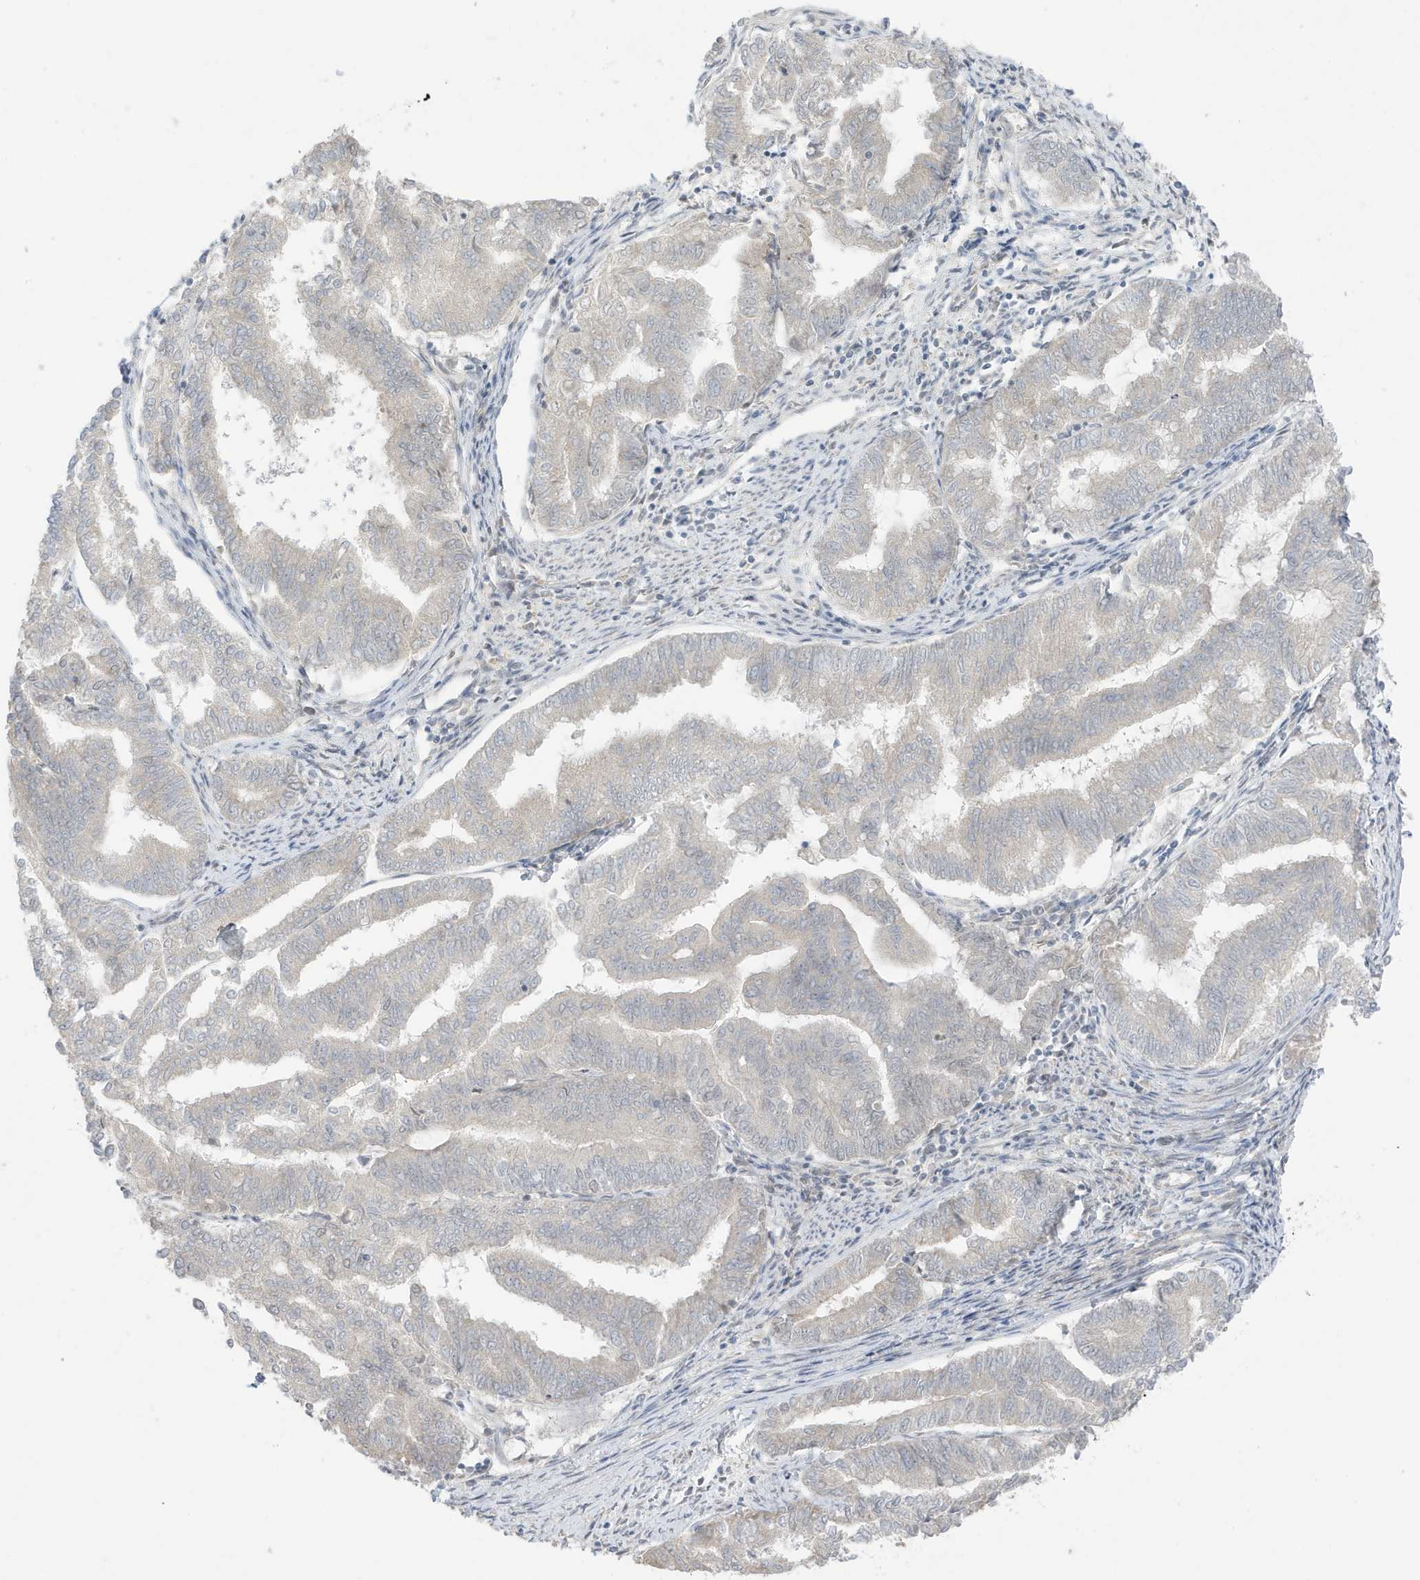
{"staining": {"intensity": "negative", "quantity": "none", "location": "none"}, "tissue": "endometrial cancer", "cell_type": "Tumor cells", "image_type": "cancer", "snomed": [{"axis": "morphology", "description": "Adenocarcinoma, NOS"}, {"axis": "topography", "description": "Endometrium"}], "caption": "Tumor cells show no significant protein expression in adenocarcinoma (endometrial).", "gene": "MSL3", "patient": {"sex": "female", "age": 79}}